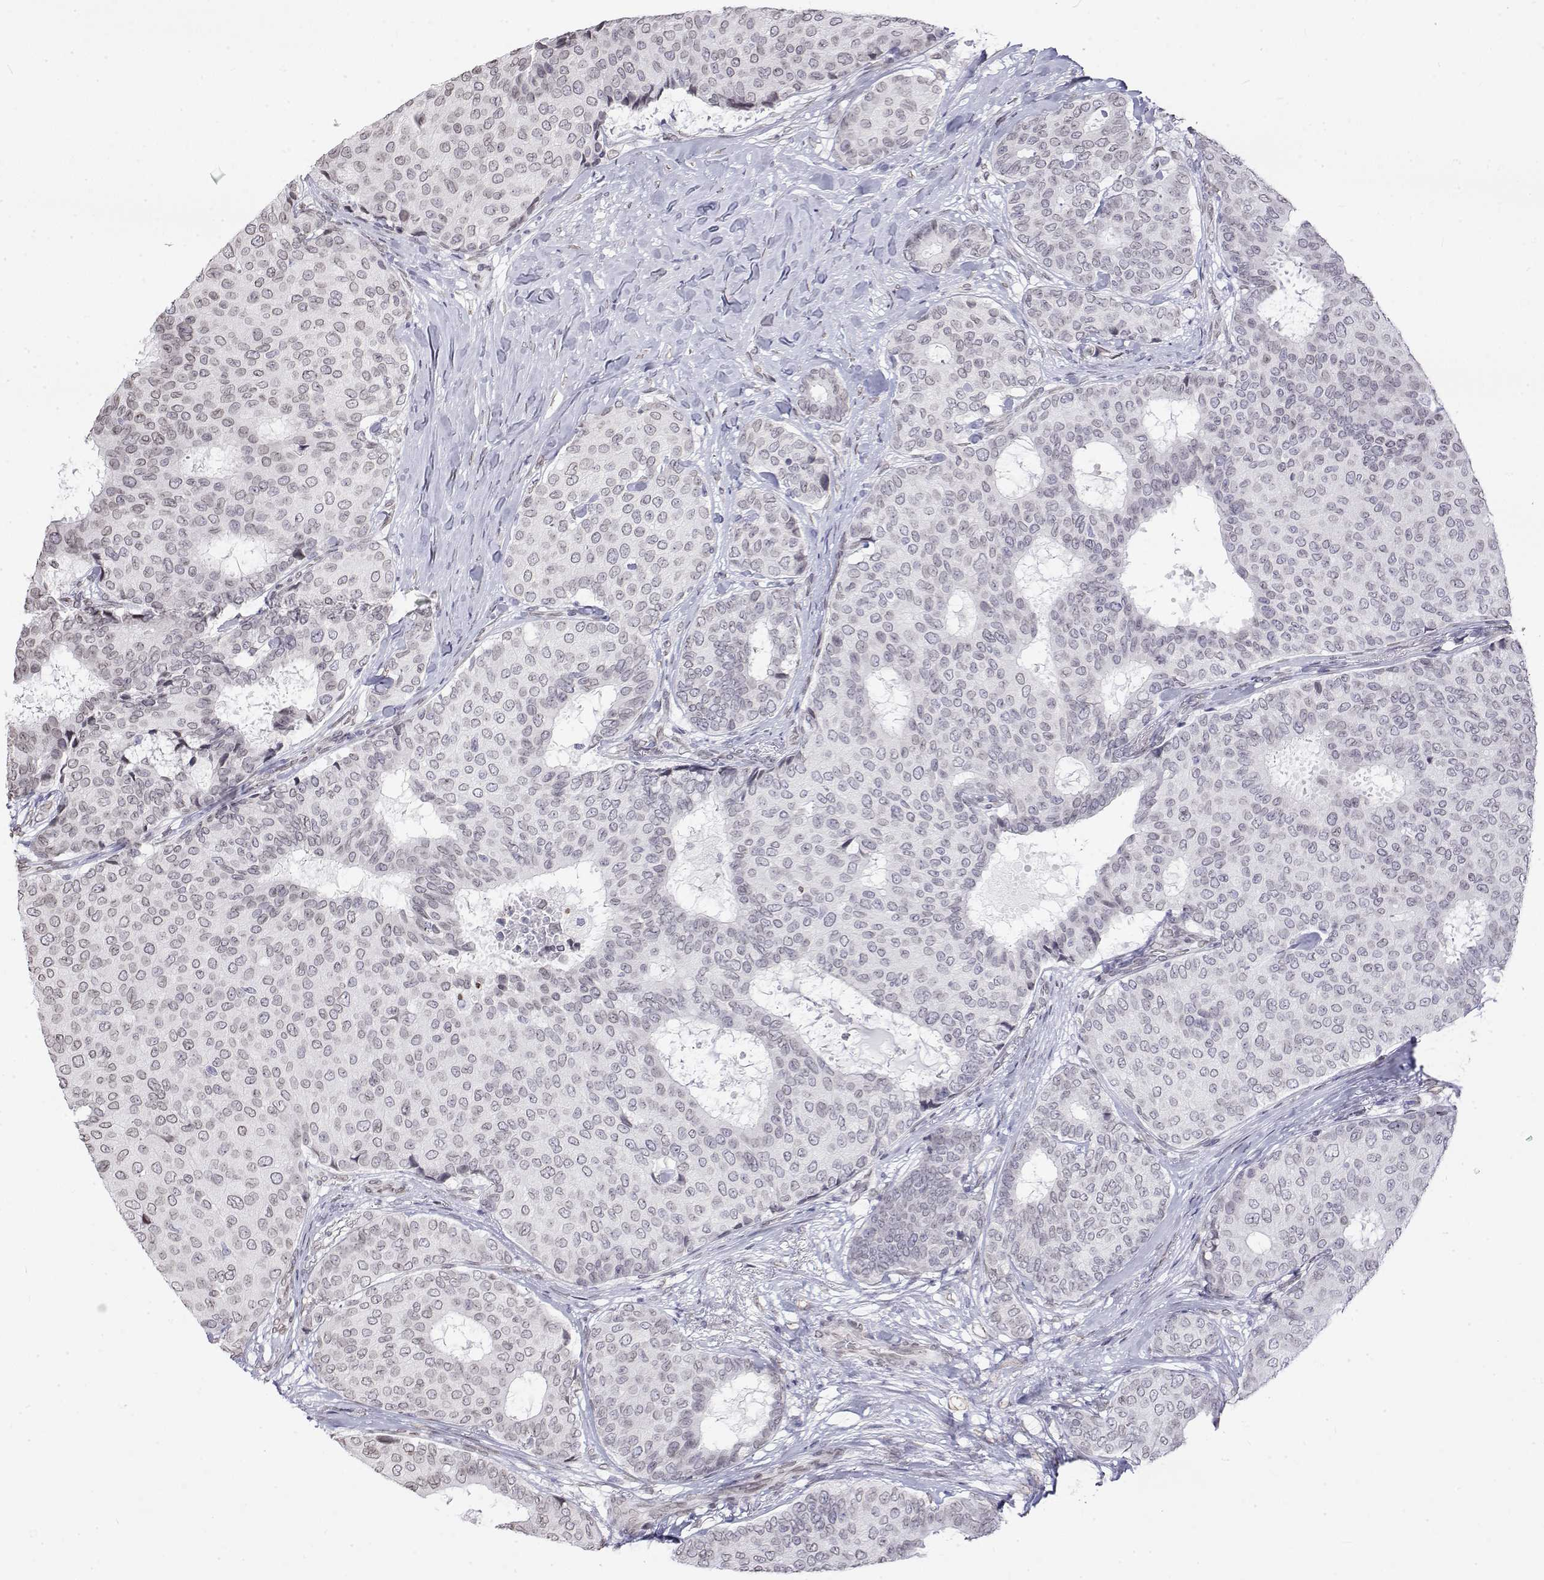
{"staining": {"intensity": "weak", "quantity": "<25%", "location": "cytoplasmic/membranous,nuclear"}, "tissue": "breast cancer", "cell_type": "Tumor cells", "image_type": "cancer", "snomed": [{"axis": "morphology", "description": "Duct carcinoma"}, {"axis": "topography", "description": "Breast"}], "caption": "The immunohistochemistry (IHC) image has no significant expression in tumor cells of breast cancer (intraductal carcinoma) tissue. (Brightfield microscopy of DAB immunohistochemistry (IHC) at high magnification).", "gene": "ZNF532", "patient": {"sex": "female", "age": 75}}